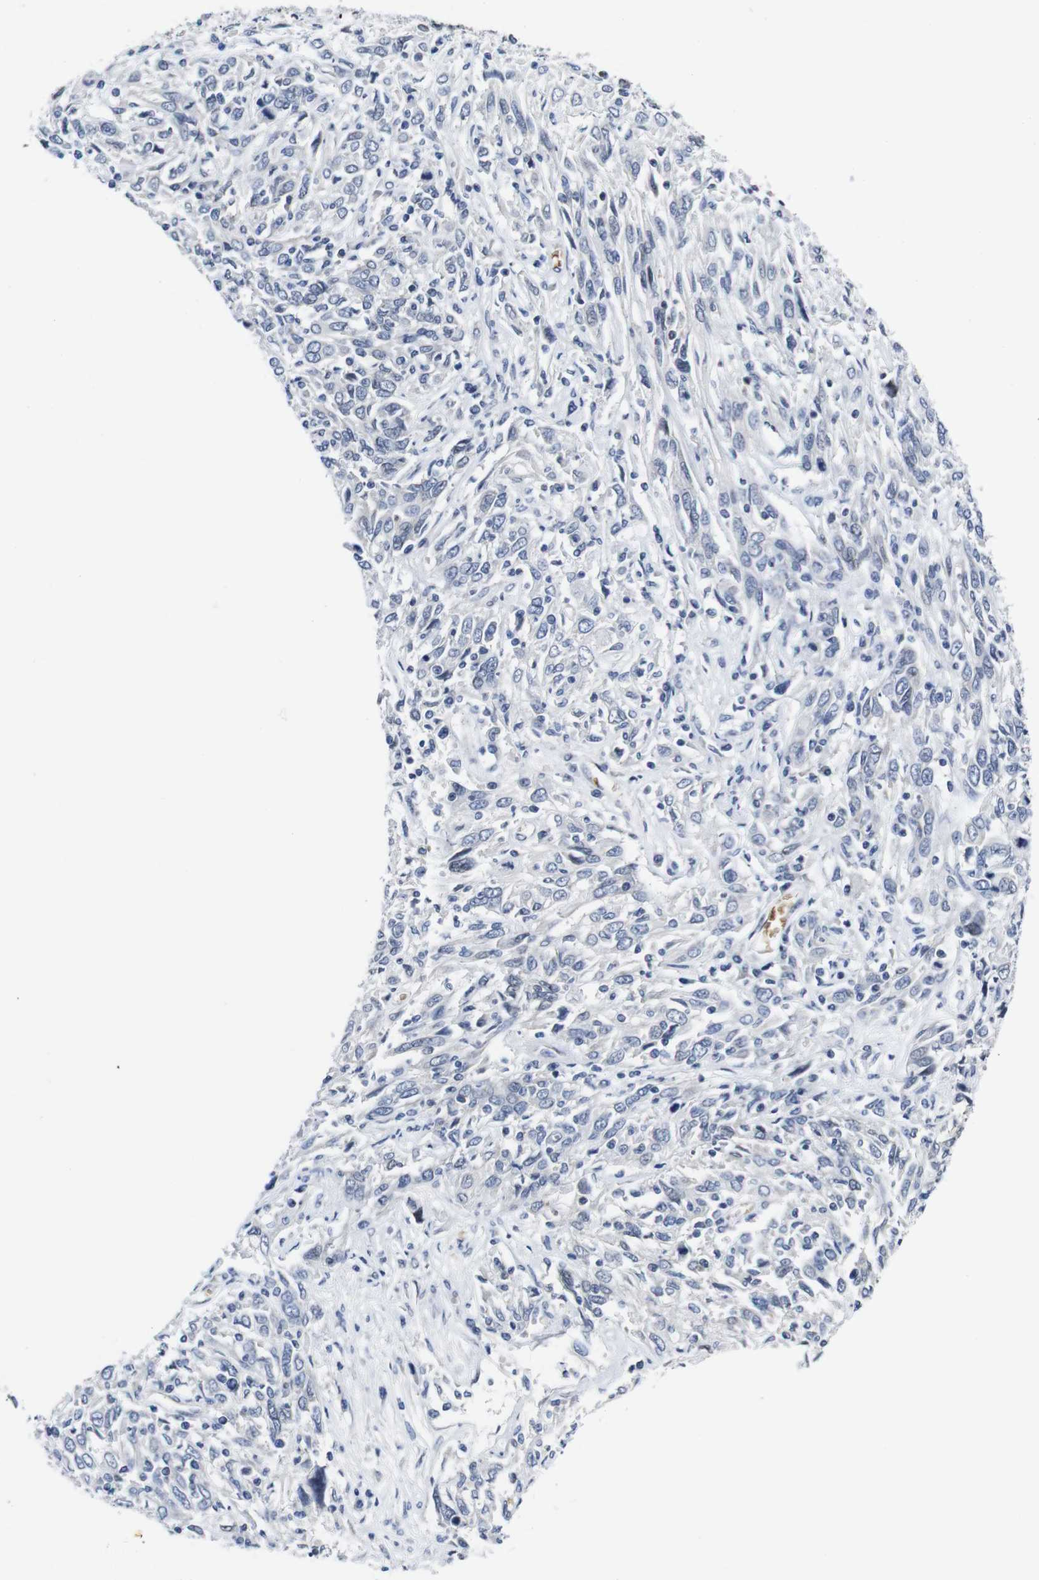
{"staining": {"intensity": "negative", "quantity": "none", "location": "none"}, "tissue": "cervical cancer", "cell_type": "Tumor cells", "image_type": "cancer", "snomed": [{"axis": "morphology", "description": "Squamous cell carcinoma, NOS"}, {"axis": "topography", "description": "Cervix"}], "caption": "Immunohistochemistry histopathology image of cervical cancer stained for a protein (brown), which shows no positivity in tumor cells. (DAB immunohistochemistry (IHC), high magnification).", "gene": "SOCS3", "patient": {"sex": "female", "age": 46}}